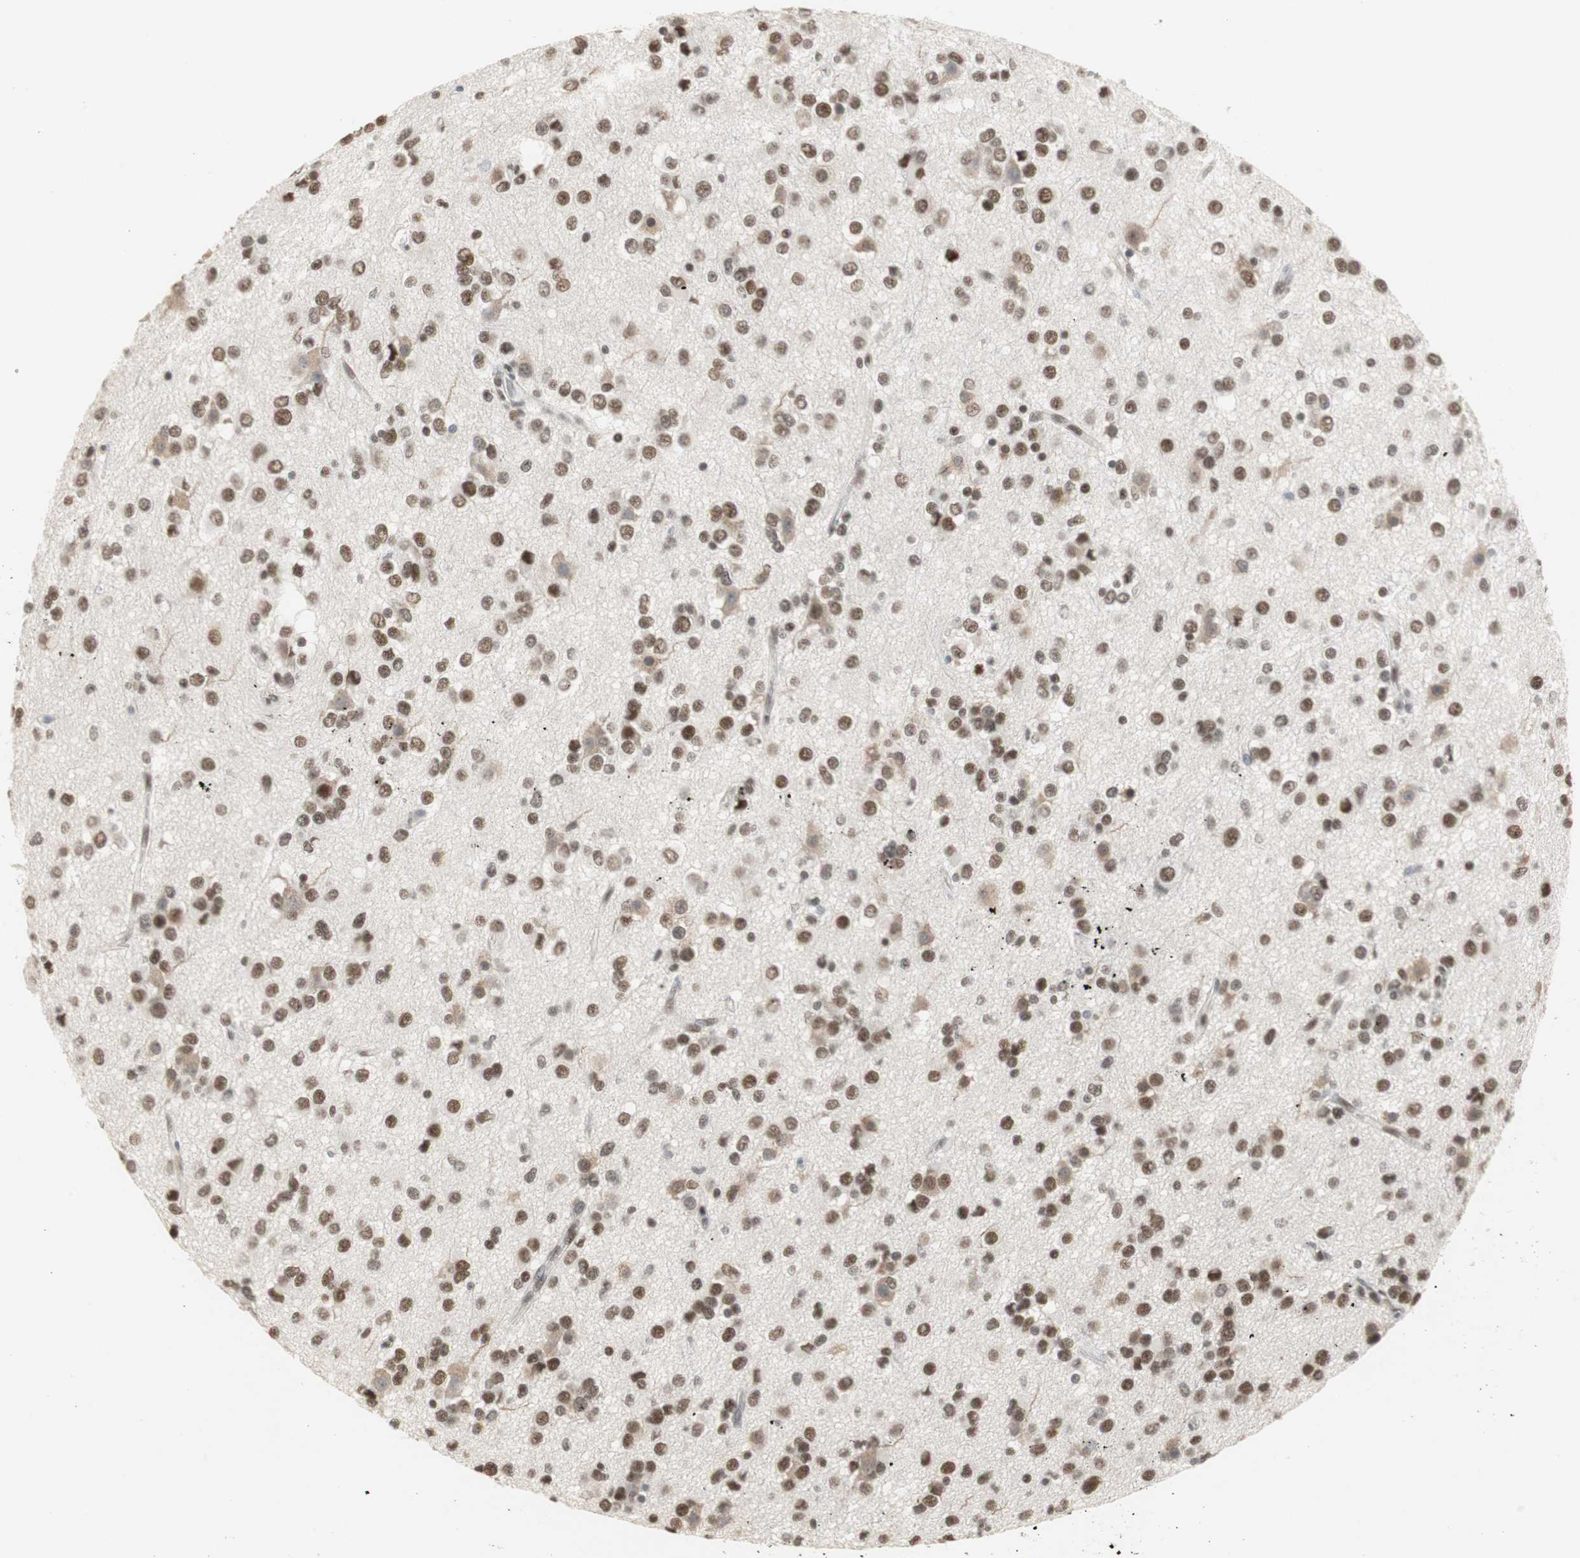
{"staining": {"intensity": "strong", "quantity": ">75%", "location": "nuclear"}, "tissue": "glioma", "cell_type": "Tumor cells", "image_type": "cancer", "snomed": [{"axis": "morphology", "description": "Glioma, malignant, Low grade"}, {"axis": "topography", "description": "Brain"}], "caption": "Immunohistochemical staining of human glioma shows high levels of strong nuclear protein positivity in approximately >75% of tumor cells.", "gene": "RTF1", "patient": {"sex": "male", "age": 42}}